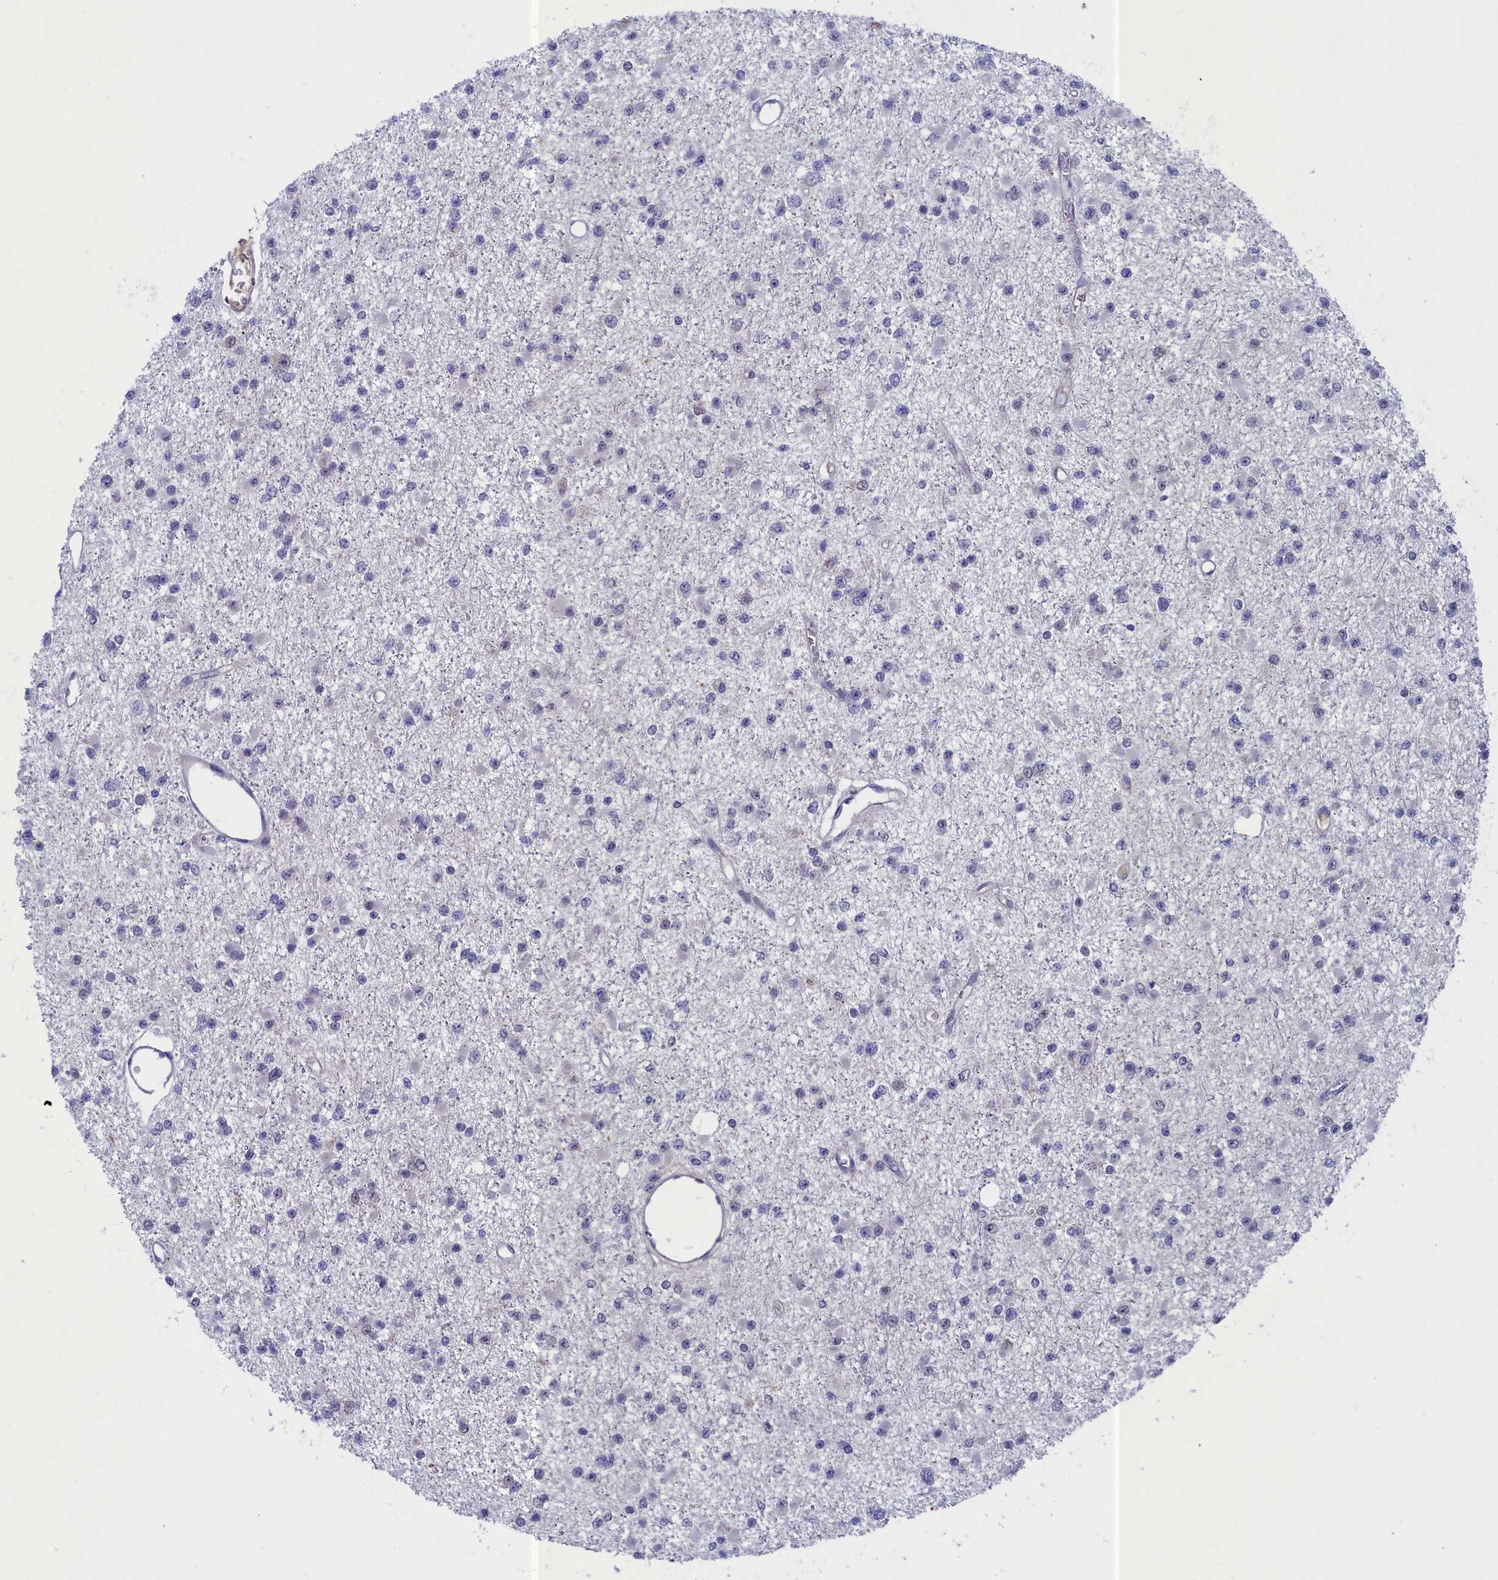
{"staining": {"intensity": "negative", "quantity": "none", "location": "none"}, "tissue": "glioma", "cell_type": "Tumor cells", "image_type": "cancer", "snomed": [{"axis": "morphology", "description": "Glioma, malignant, Low grade"}, {"axis": "topography", "description": "Brain"}], "caption": "IHC histopathology image of neoplastic tissue: human malignant low-grade glioma stained with DAB (3,3'-diaminobenzidine) shows no significant protein expression in tumor cells. (DAB immunohistochemistry (IHC), high magnification).", "gene": "LIG1", "patient": {"sex": "female", "age": 22}}